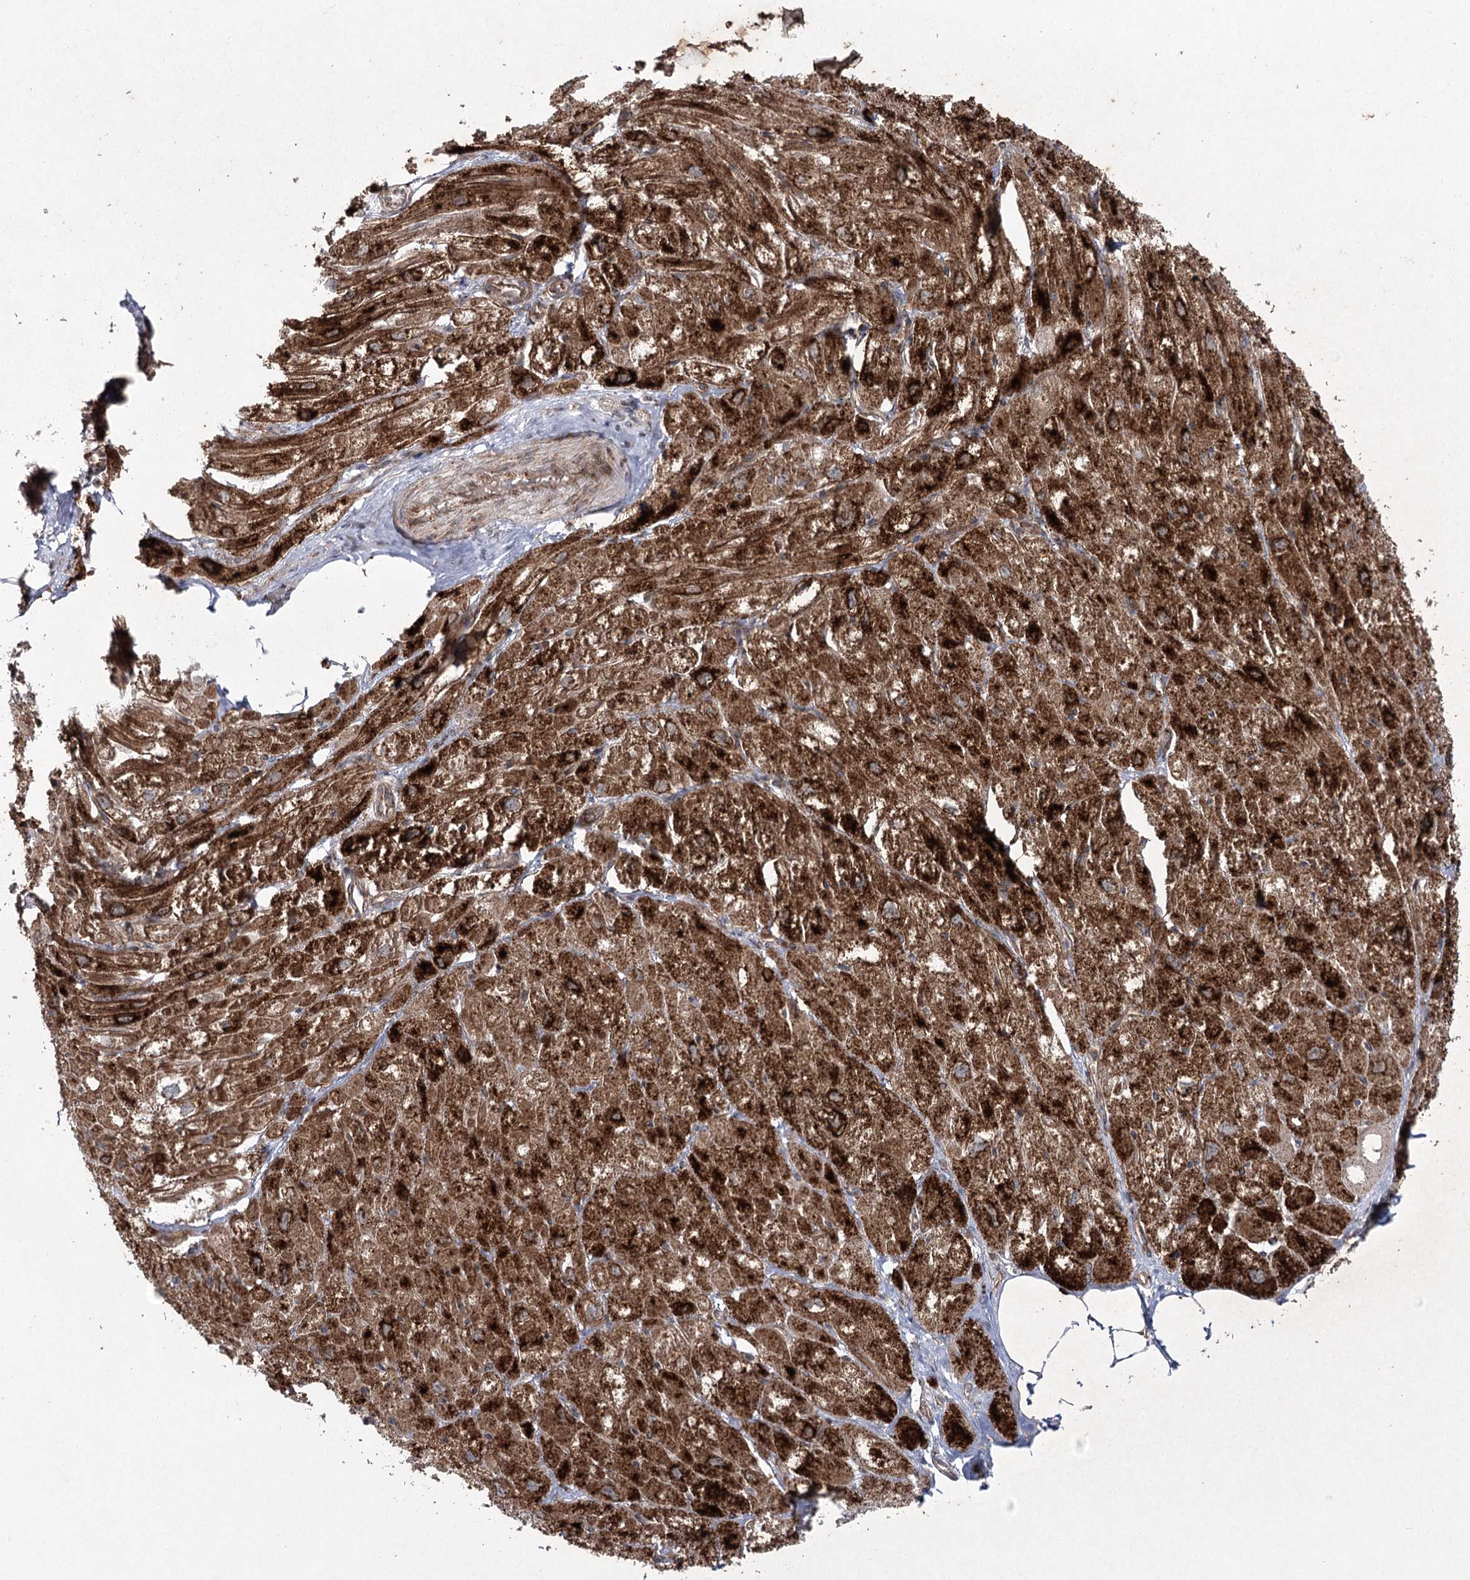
{"staining": {"intensity": "strong", "quantity": "25%-75%", "location": "cytoplasmic/membranous"}, "tissue": "heart muscle", "cell_type": "Cardiomyocytes", "image_type": "normal", "snomed": [{"axis": "morphology", "description": "Normal tissue, NOS"}, {"axis": "topography", "description": "Heart"}], "caption": "Immunohistochemical staining of normal human heart muscle demonstrates strong cytoplasmic/membranous protein expression in about 25%-75% of cardiomyocytes. Ihc stains the protein in brown and the nuclei are stained blue.", "gene": "VWA2", "patient": {"sex": "male", "age": 50}}